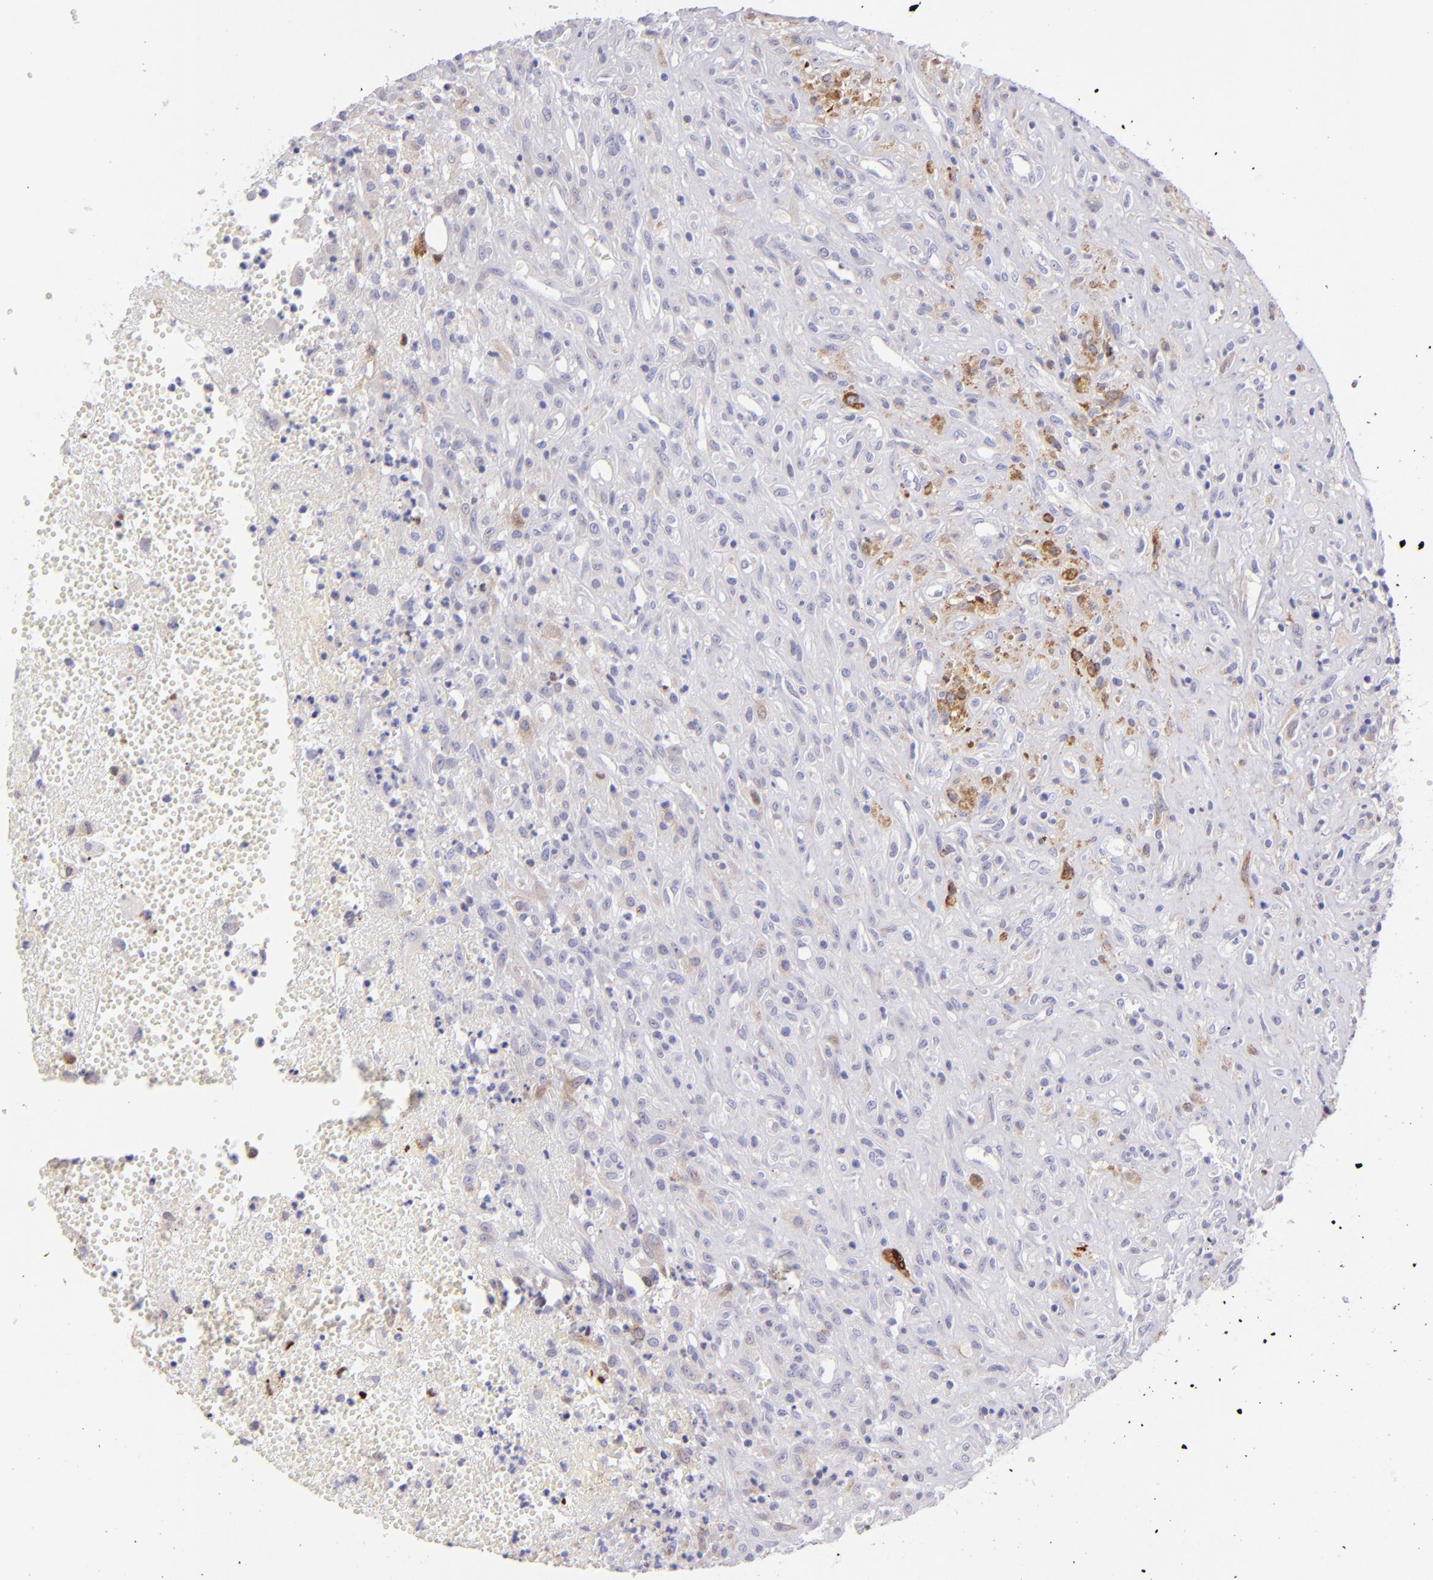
{"staining": {"intensity": "weak", "quantity": "<25%", "location": "cytoplasmic/membranous"}, "tissue": "glioma", "cell_type": "Tumor cells", "image_type": "cancer", "snomed": [{"axis": "morphology", "description": "Glioma, malignant, High grade"}, {"axis": "topography", "description": "Brain"}], "caption": "This is an immunohistochemistry histopathology image of human malignant glioma (high-grade). There is no positivity in tumor cells.", "gene": "SH2D4A", "patient": {"sex": "male", "age": 66}}